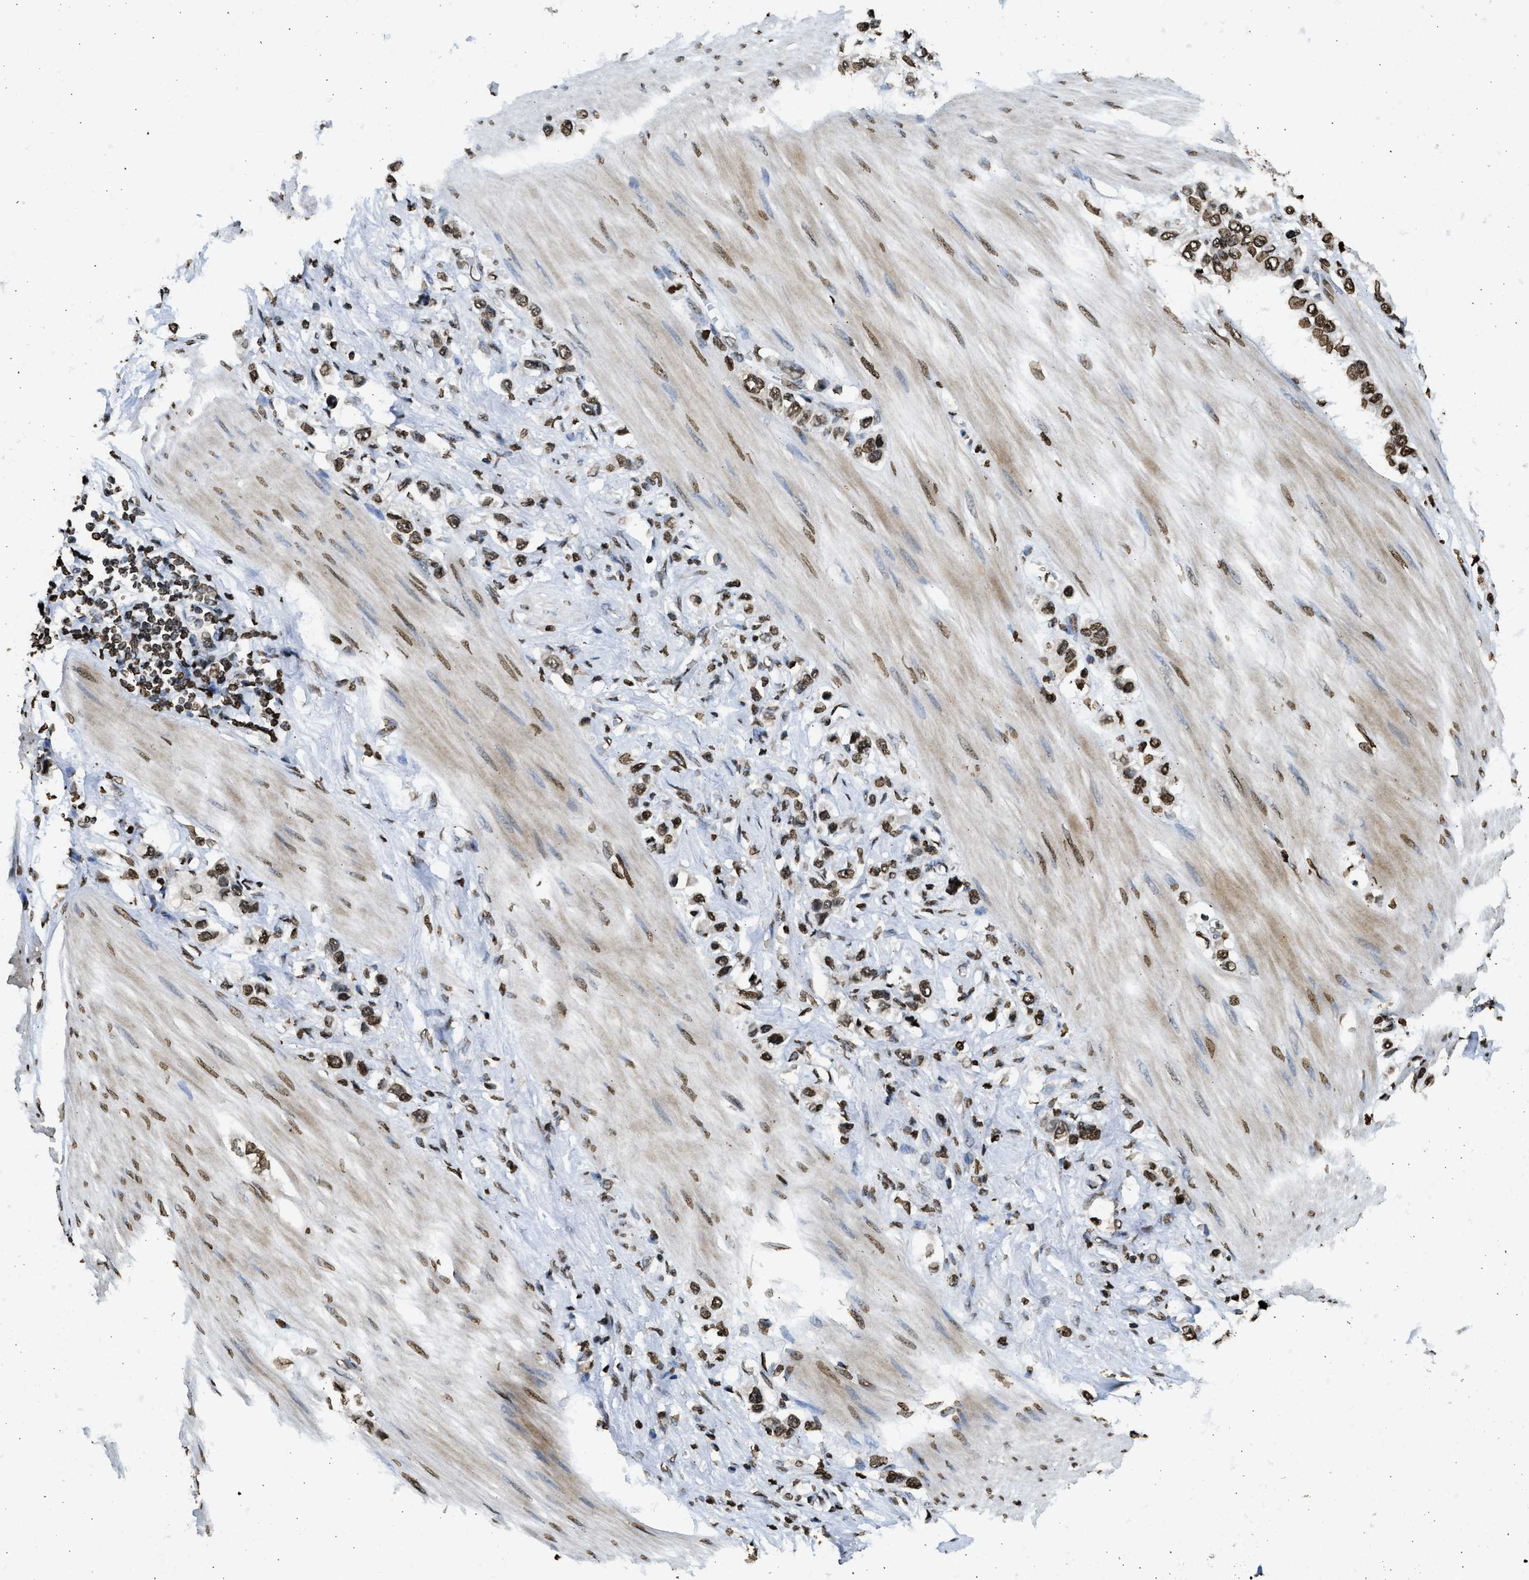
{"staining": {"intensity": "moderate", "quantity": ">75%", "location": "nuclear"}, "tissue": "stomach cancer", "cell_type": "Tumor cells", "image_type": "cancer", "snomed": [{"axis": "morphology", "description": "Adenocarcinoma, NOS"}, {"axis": "topography", "description": "Stomach"}], "caption": "High-magnification brightfield microscopy of stomach adenocarcinoma stained with DAB (brown) and counterstained with hematoxylin (blue). tumor cells exhibit moderate nuclear staining is present in about>75% of cells.", "gene": "RRAGC", "patient": {"sex": "female", "age": 65}}